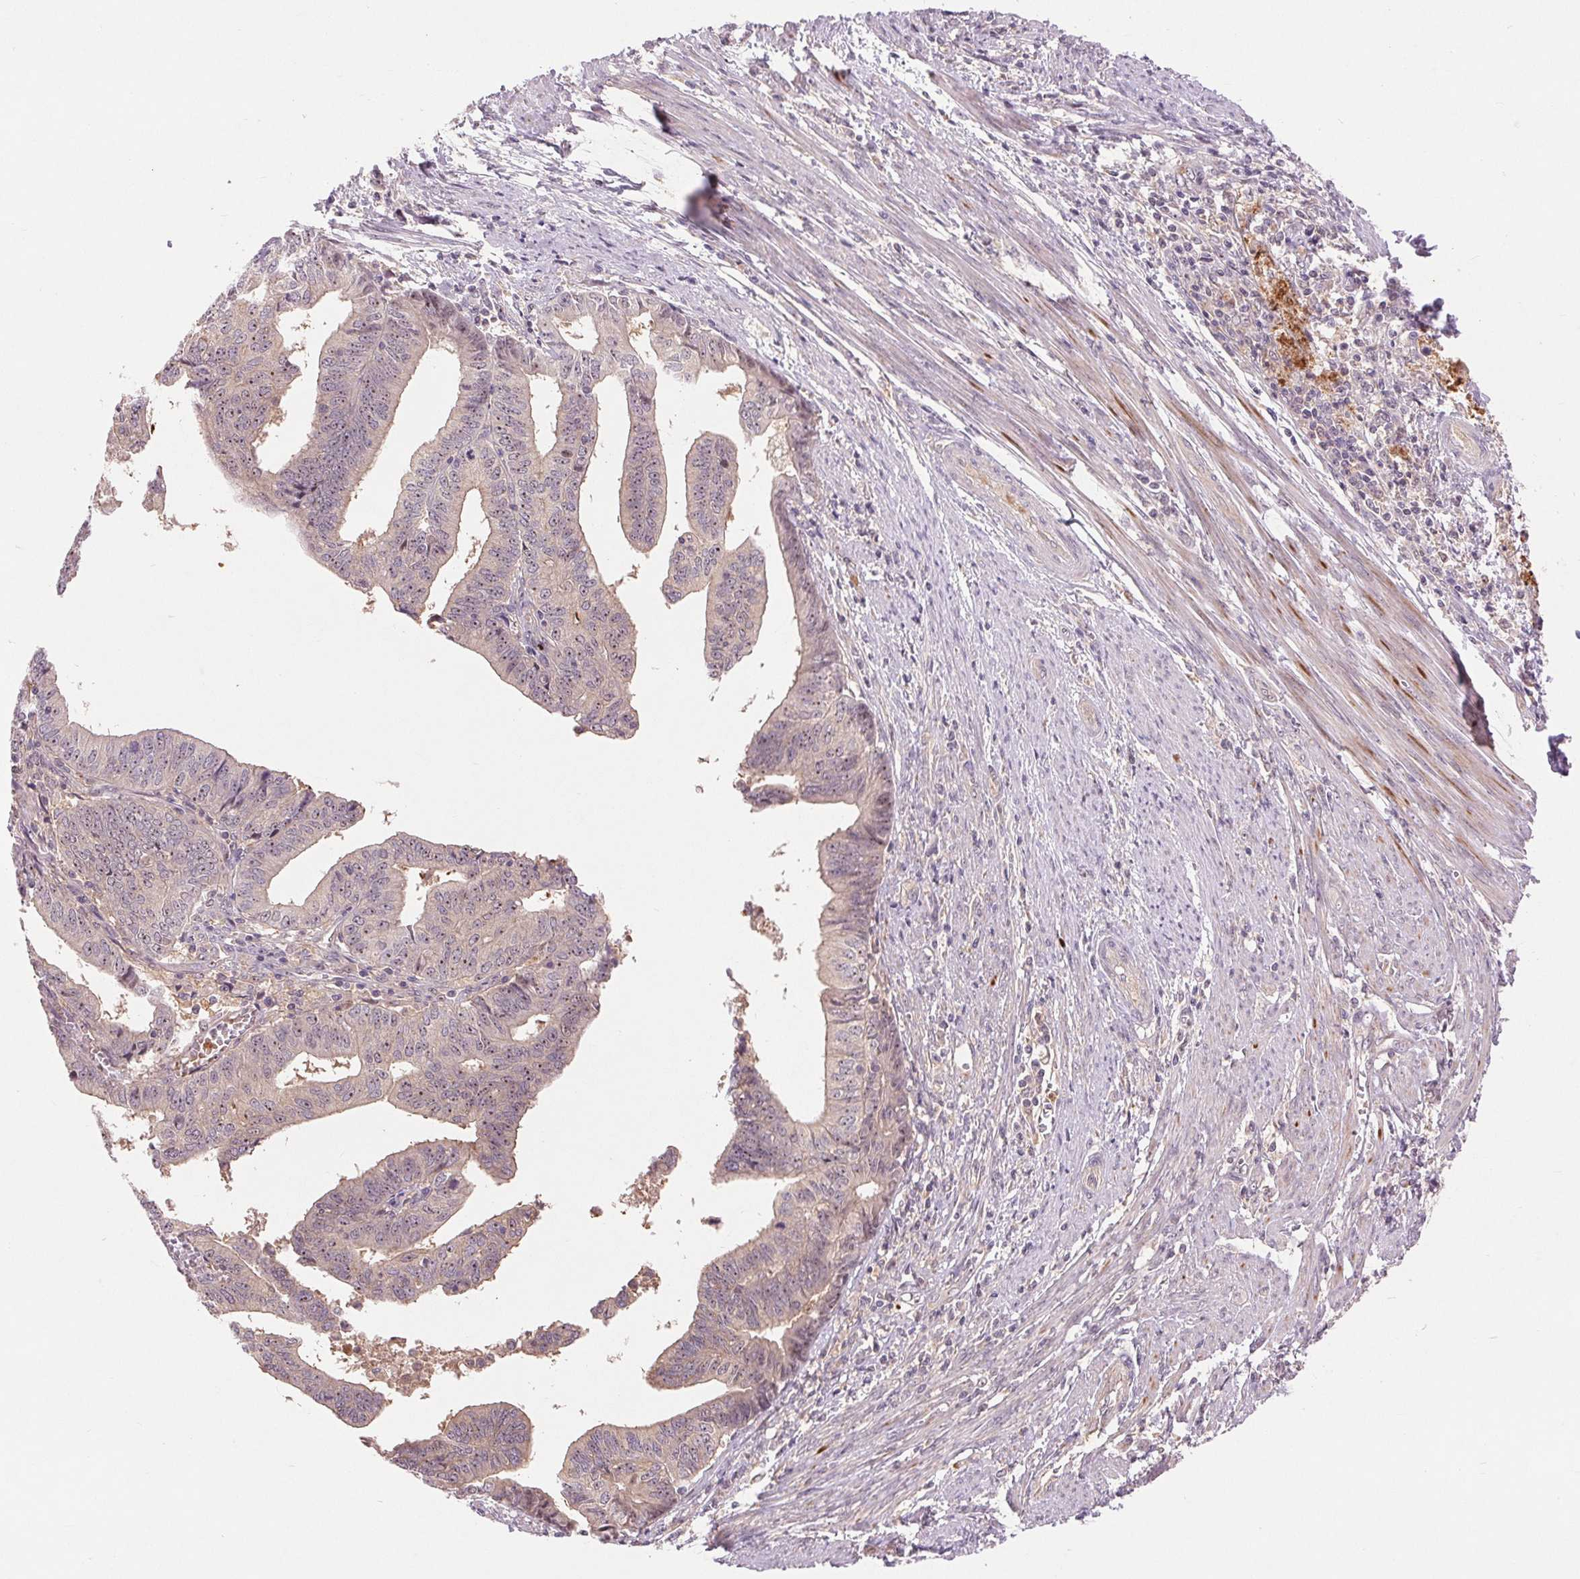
{"staining": {"intensity": "weak", "quantity": "<25%", "location": "cytoplasmic/membranous"}, "tissue": "endometrial cancer", "cell_type": "Tumor cells", "image_type": "cancer", "snomed": [{"axis": "morphology", "description": "Adenocarcinoma, NOS"}, {"axis": "topography", "description": "Endometrium"}], "caption": "DAB (3,3'-diaminobenzidine) immunohistochemical staining of human endometrial cancer exhibits no significant positivity in tumor cells. (DAB immunohistochemistry (IHC), high magnification).", "gene": "RANBP3L", "patient": {"sex": "female", "age": 65}}